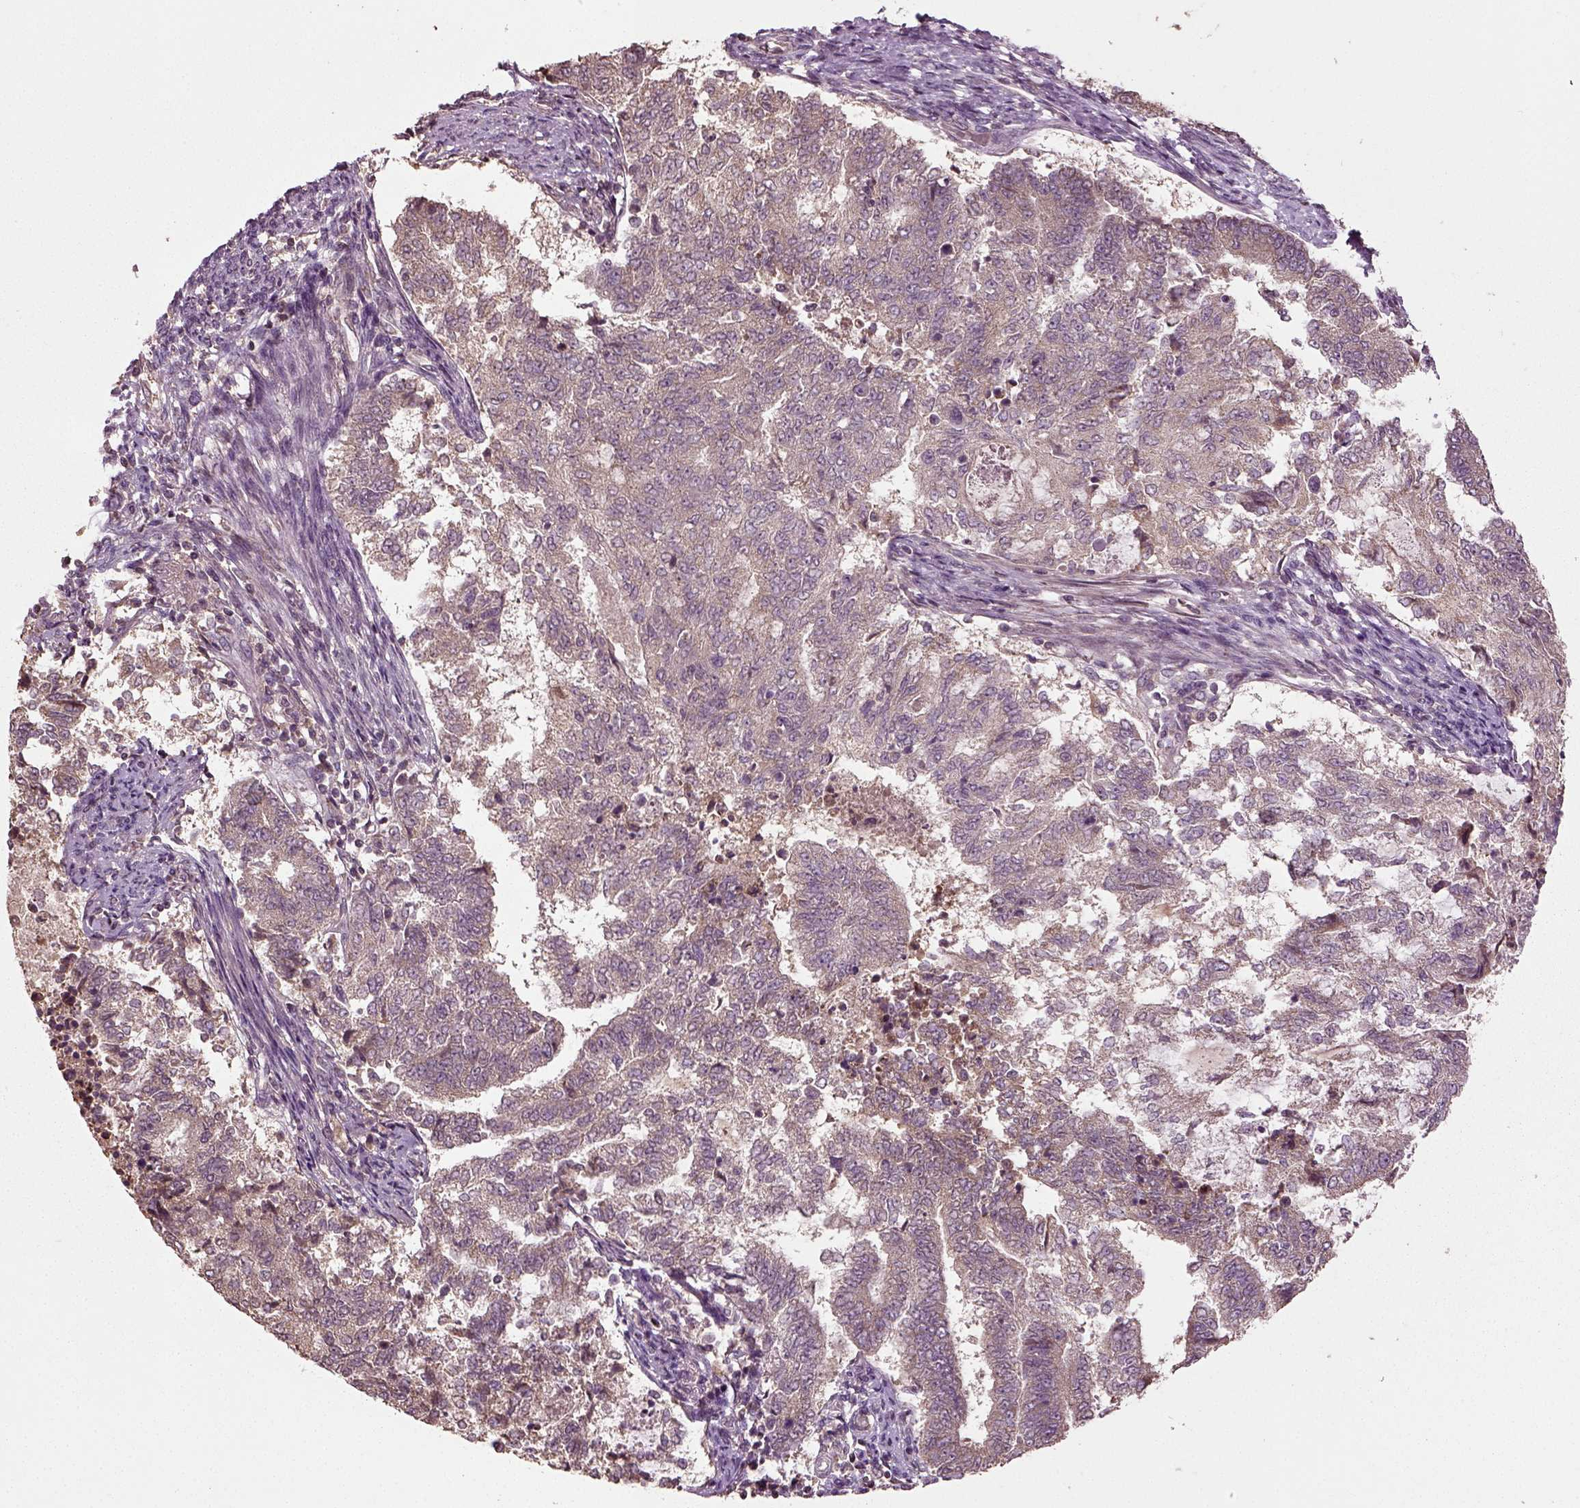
{"staining": {"intensity": "weak", "quantity": "25%-75%", "location": "cytoplasmic/membranous"}, "tissue": "endometrial cancer", "cell_type": "Tumor cells", "image_type": "cancer", "snomed": [{"axis": "morphology", "description": "Adenocarcinoma, NOS"}, {"axis": "topography", "description": "Endometrium"}], "caption": "Brown immunohistochemical staining in human endometrial cancer (adenocarcinoma) exhibits weak cytoplasmic/membranous staining in about 25%-75% of tumor cells. The staining was performed using DAB (3,3'-diaminobenzidine), with brown indicating positive protein expression. Nuclei are stained blue with hematoxylin.", "gene": "ERV3-1", "patient": {"sex": "female", "age": 65}}